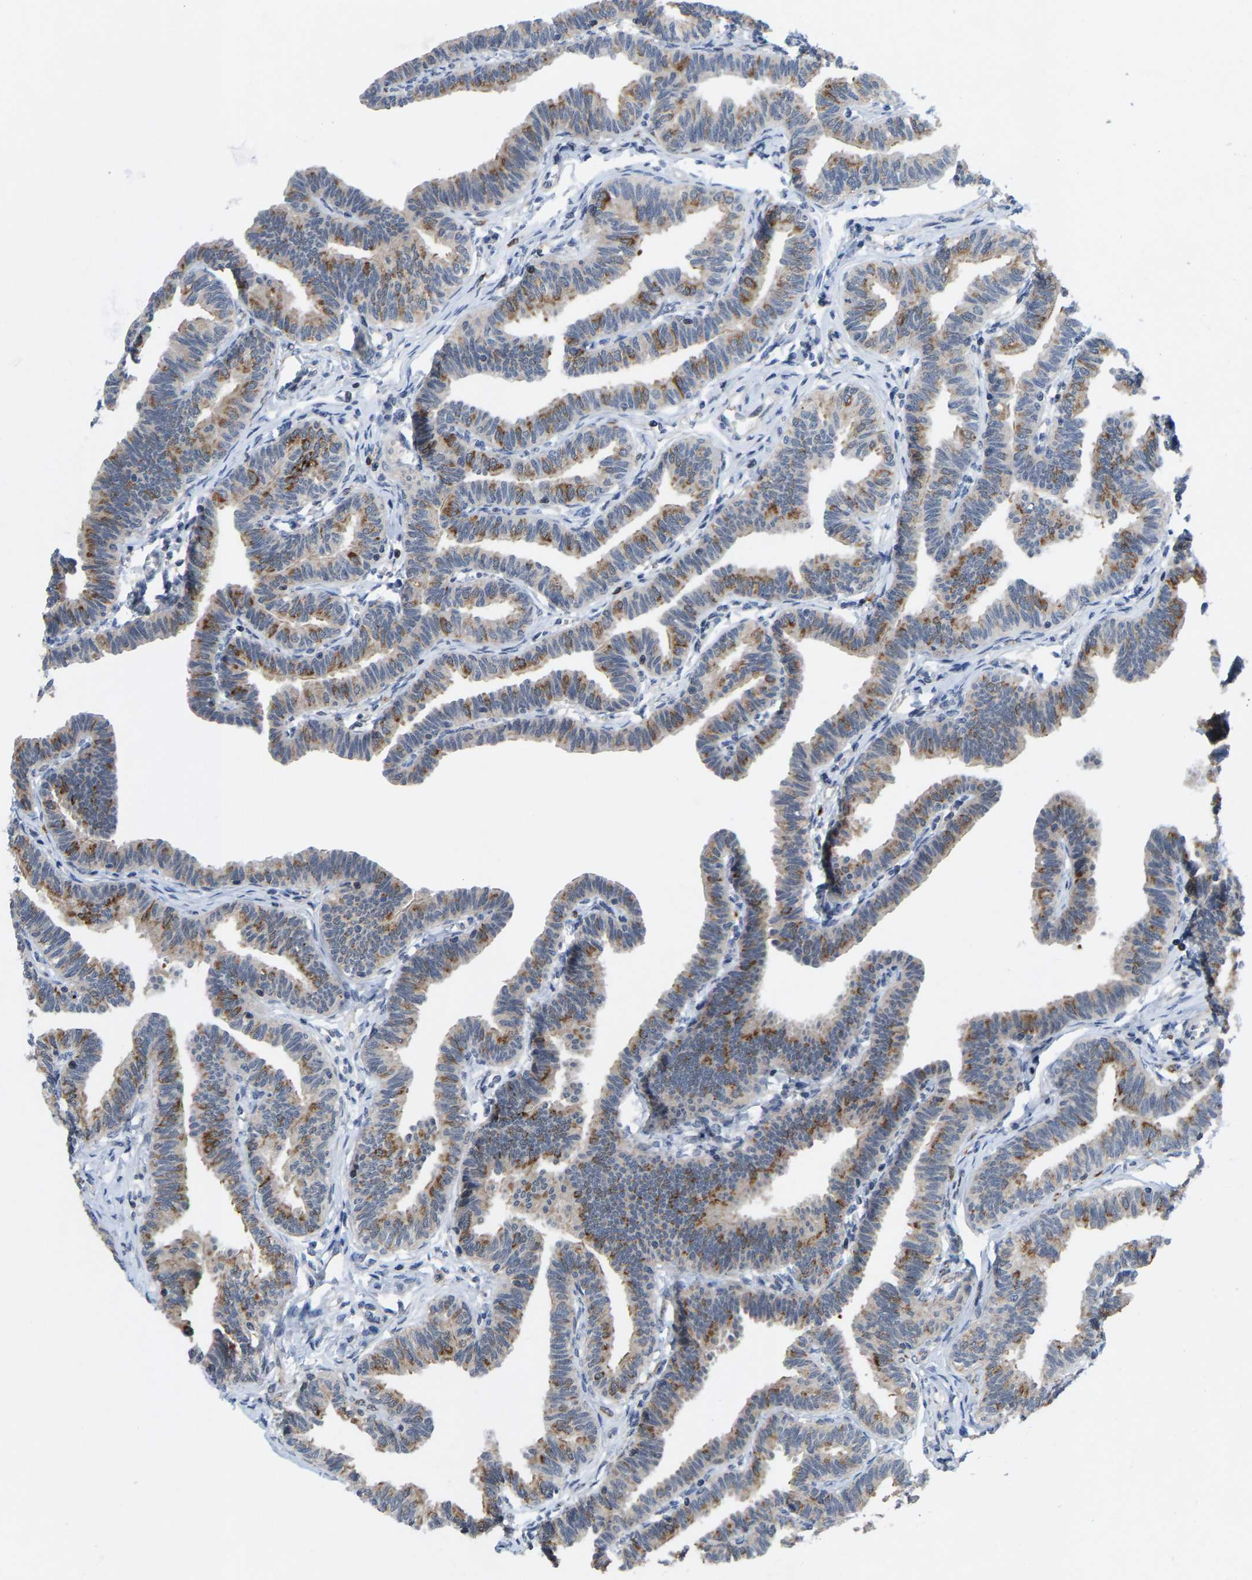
{"staining": {"intensity": "moderate", "quantity": ">75%", "location": "cytoplasmic/membranous"}, "tissue": "fallopian tube", "cell_type": "Glandular cells", "image_type": "normal", "snomed": [{"axis": "morphology", "description": "Normal tissue, NOS"}, {"axis": "topography", "description": "Fallopian tube"}, {"axis": "topography", "description": "Ovary"}], "caption": "Immunohistochemical staining of unremarkable fallopian tube demonstrates moderate cytoplasmic/membranous protein expression in approximately >75% of glandular cells.", "gene": "TDRKH", "patient": {"sex": "female", "age": 23}}